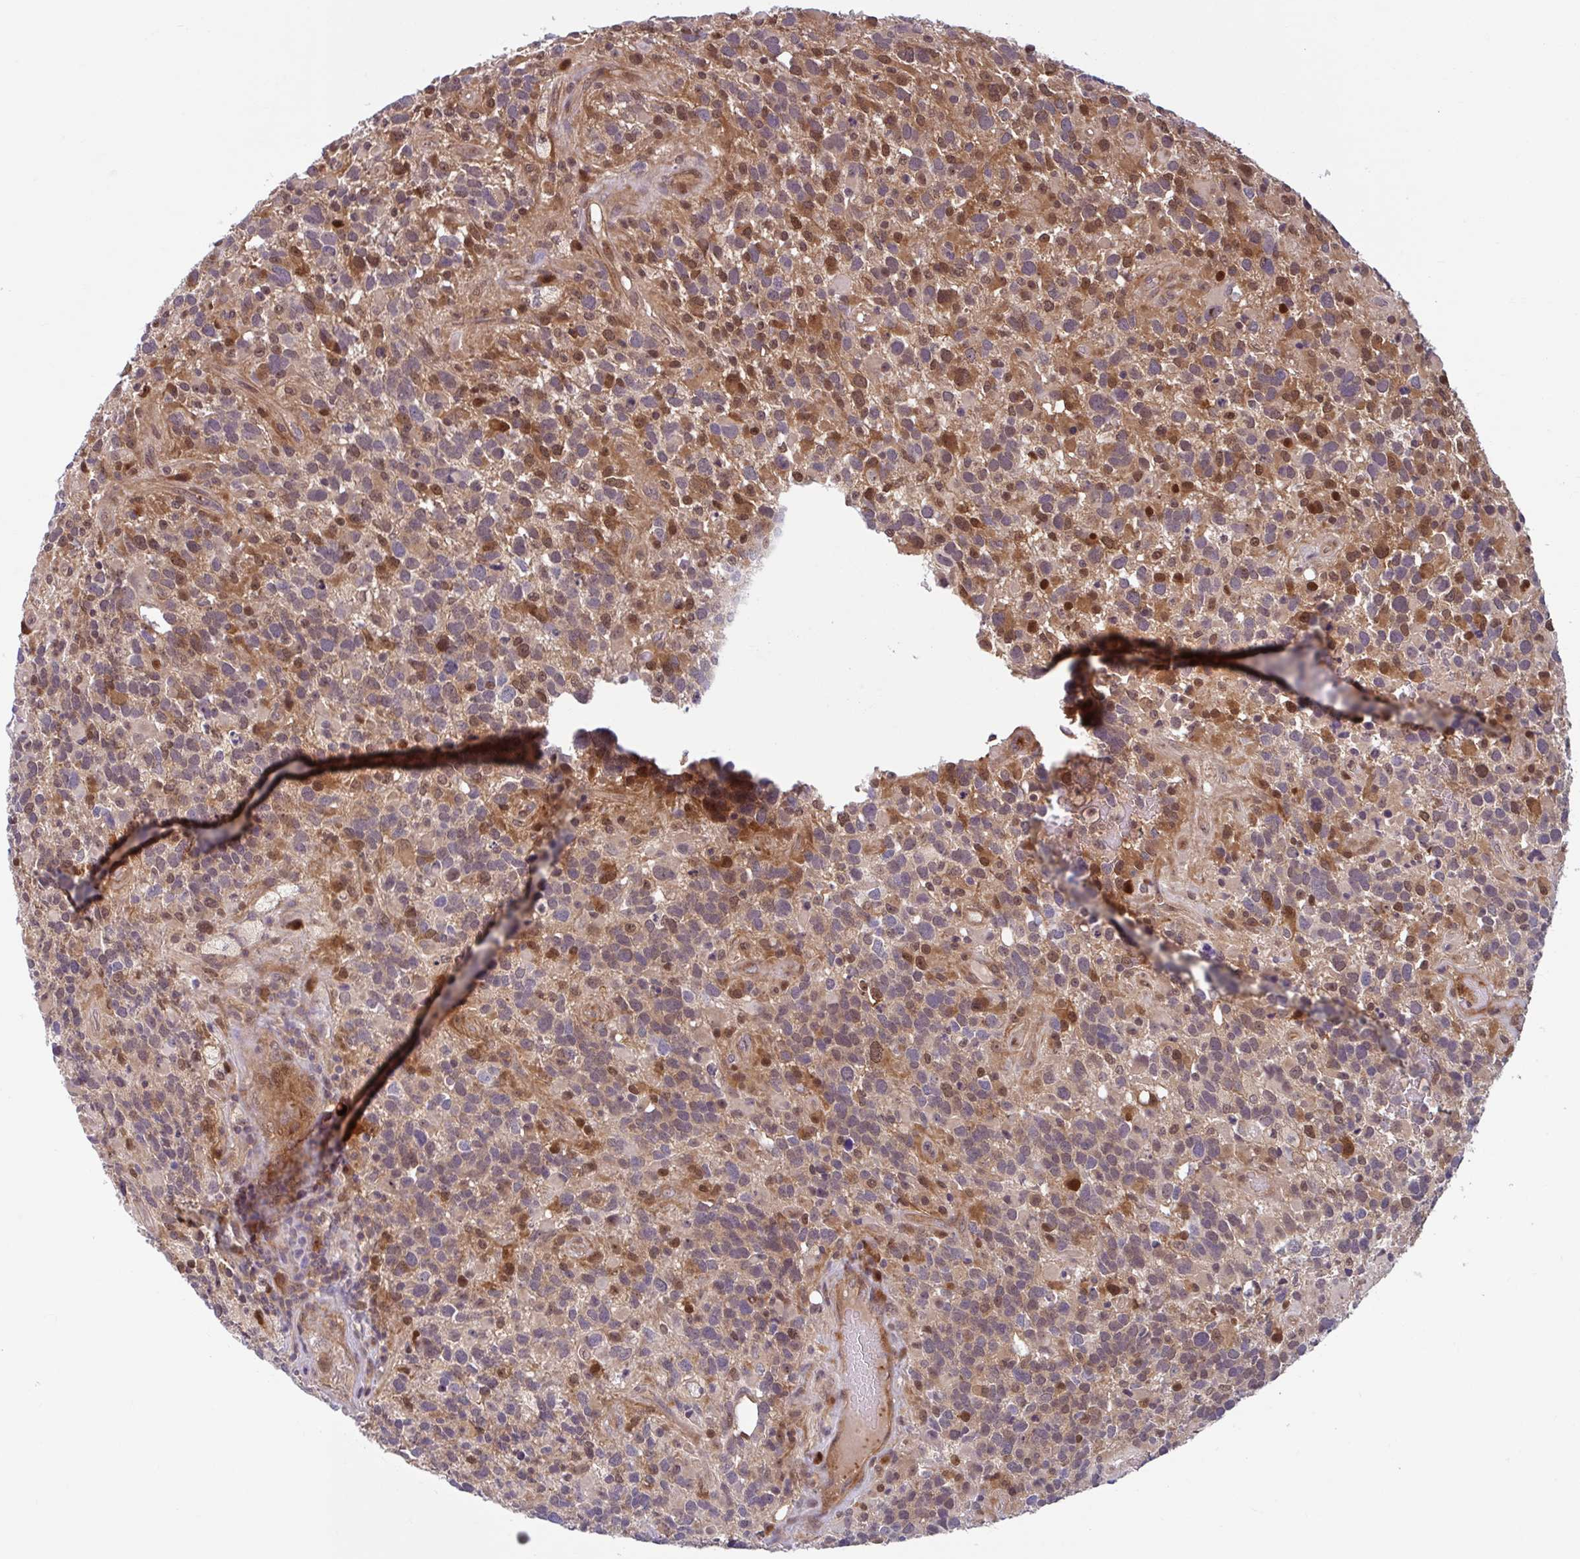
{"staining": {"intensity": "moderate", "quantity": "25%-75%", "location": "cytoplasmic/membranous,nuclear"}, "tissue": "glioma", "cell_type": "Tumor cells", "image_type": "cancer", "snomed": [{"axis": "morphology", "description": "Glioma, malignant, High grade"}, {"axis": "topography", "description": "Brain"}], "caption": "Human malignant high-grade glioma stained with a brown dye displays moderate cytoplasmic/membranous and nuclear positive positivity in about 25%-75% of tumor cells.", "gene": "HMBS", "patient": {"sex": "female", "age": 40}}